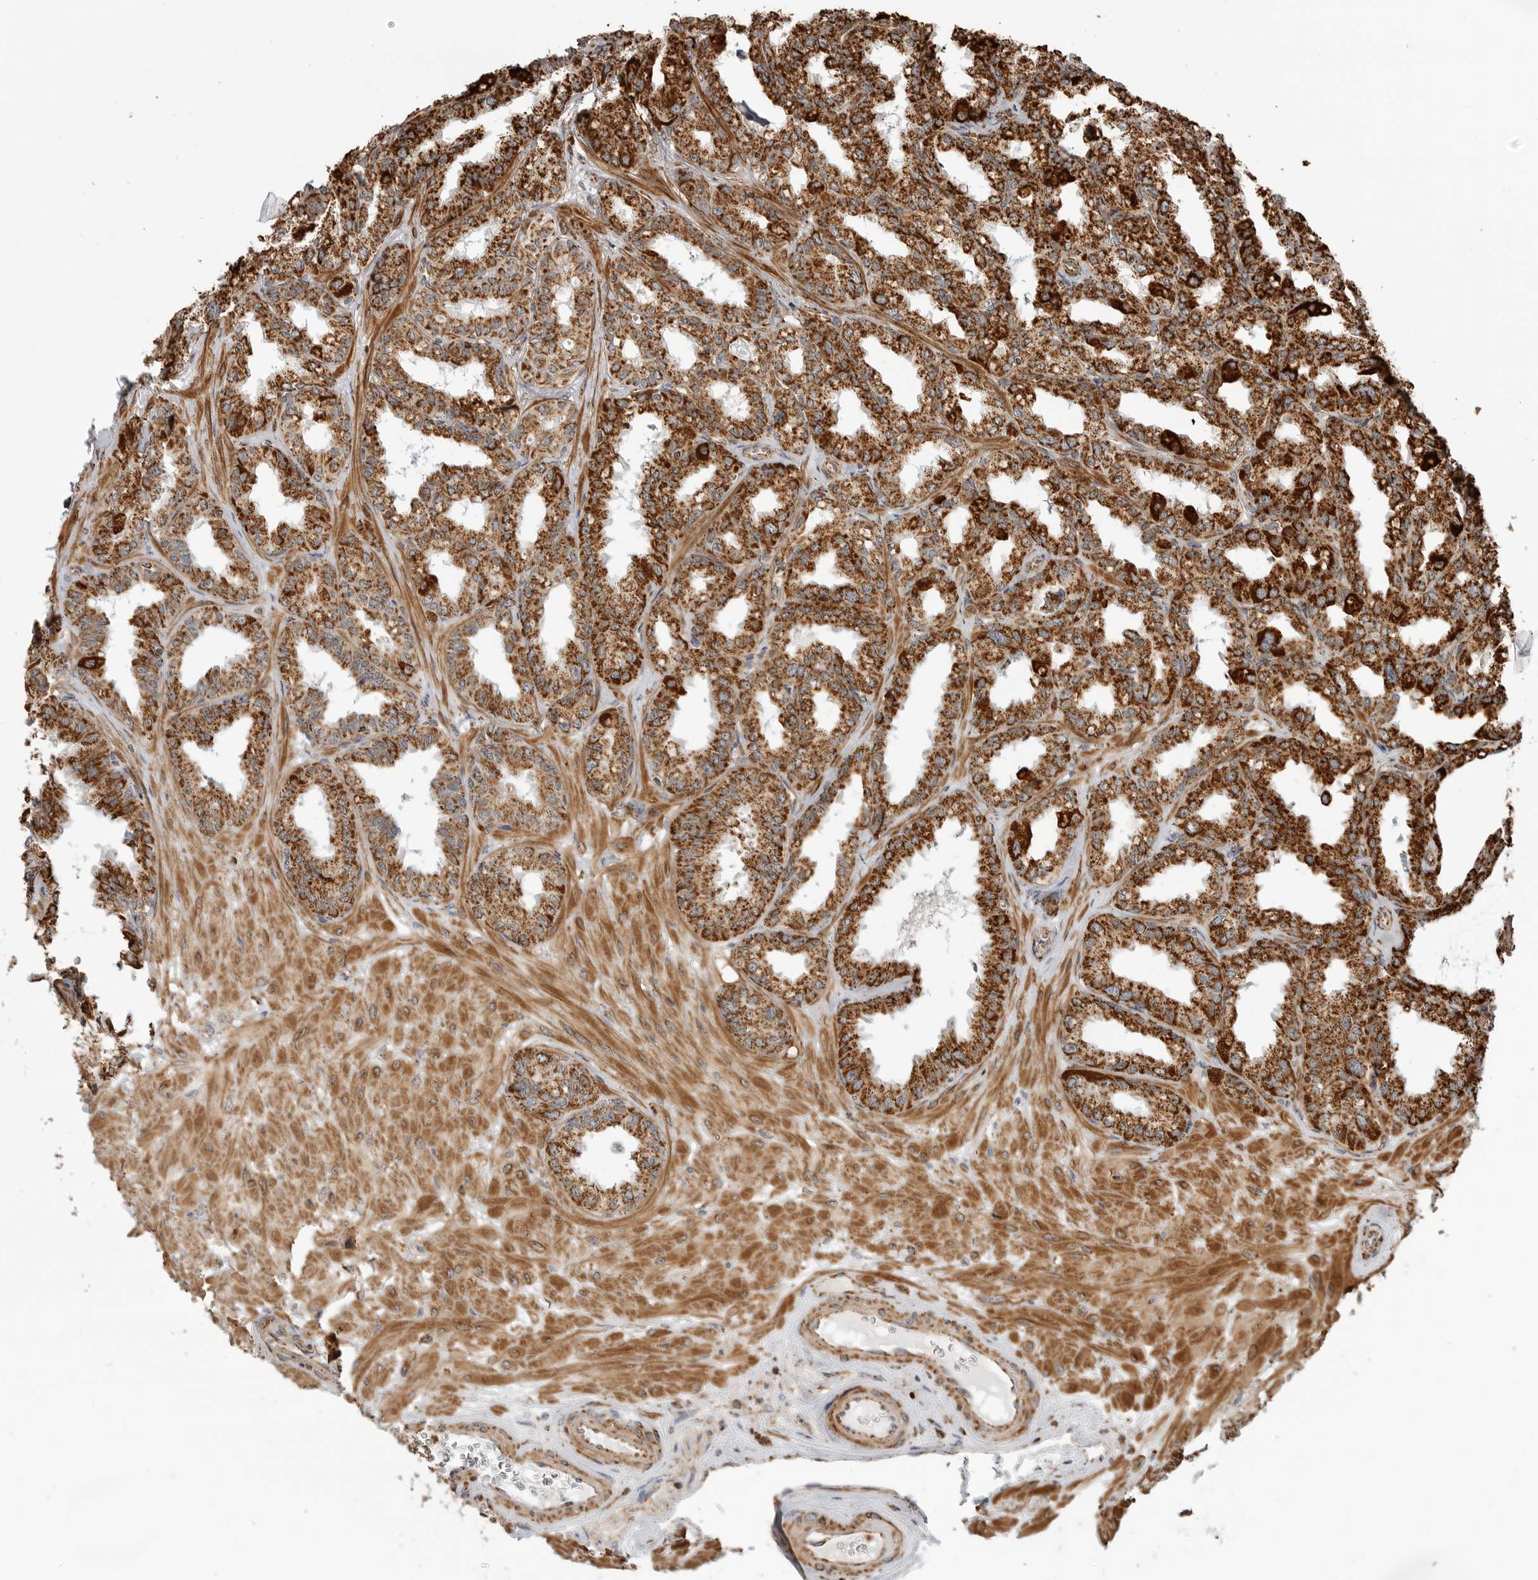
{"staining": {"intensity": "strong", "quantity": ">75%", "location": "cytoplasmic/membranous"}, "tissue": "seminal vesicle", "cell_type": "Glandular cells", "image_type": "normal", "snomed": [{"axis": "morphology", "description": "Normal tissue, NOS"}, {"axis": "topography", "description": "Prostate"}, {"axis": "topography", "description": "Seminal veicle"}], "caption": "Seminal vesicle stained with DAB (3,3'-diaminobenzidine) immunohistochemistry shows high levels of strong cytoplasmic/membranous staining in about >75% of glandular cells.", "gene": "BMP2K", "patient": {"sex": "male", "age": 51}}